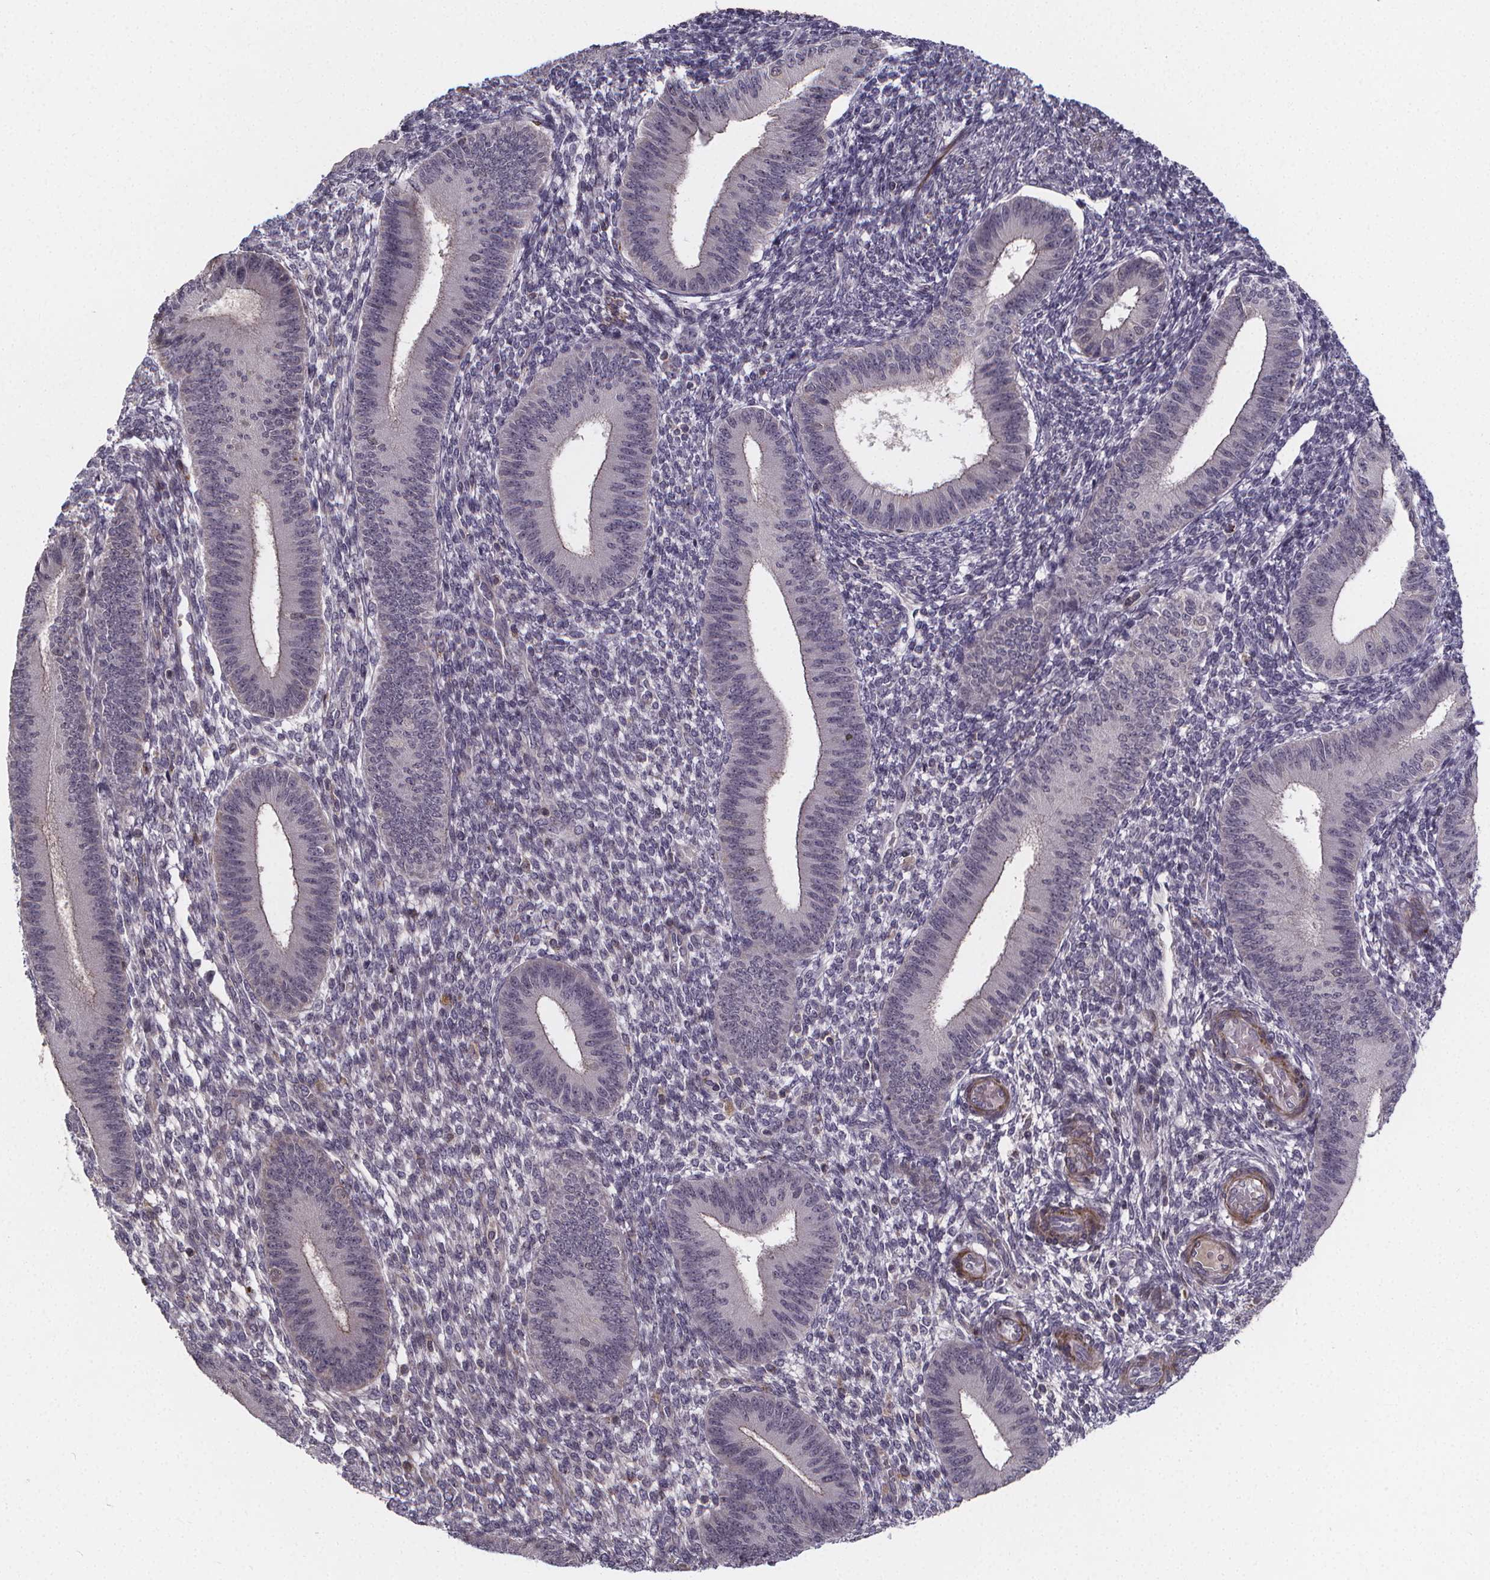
{"staining": {"intensity": "negative", "quantity": "none", "location": "none"}, "tissue": "endometrium", "cell_type": "Cells in endometrial stroma", "image_type": "normal", "snomed": [{"axis": "morphology", "description": "Normal tissue, NOS"}, {"axis": "topography", "description": "Endometrium"}], "caption": "This is an immunohistochemistry (IHC) image of unremarkable endometrium. There is no positivity in cells in endometrial stroma.", "gene": "FBXW2", "patient": {"sex": "female", "age": 39}}